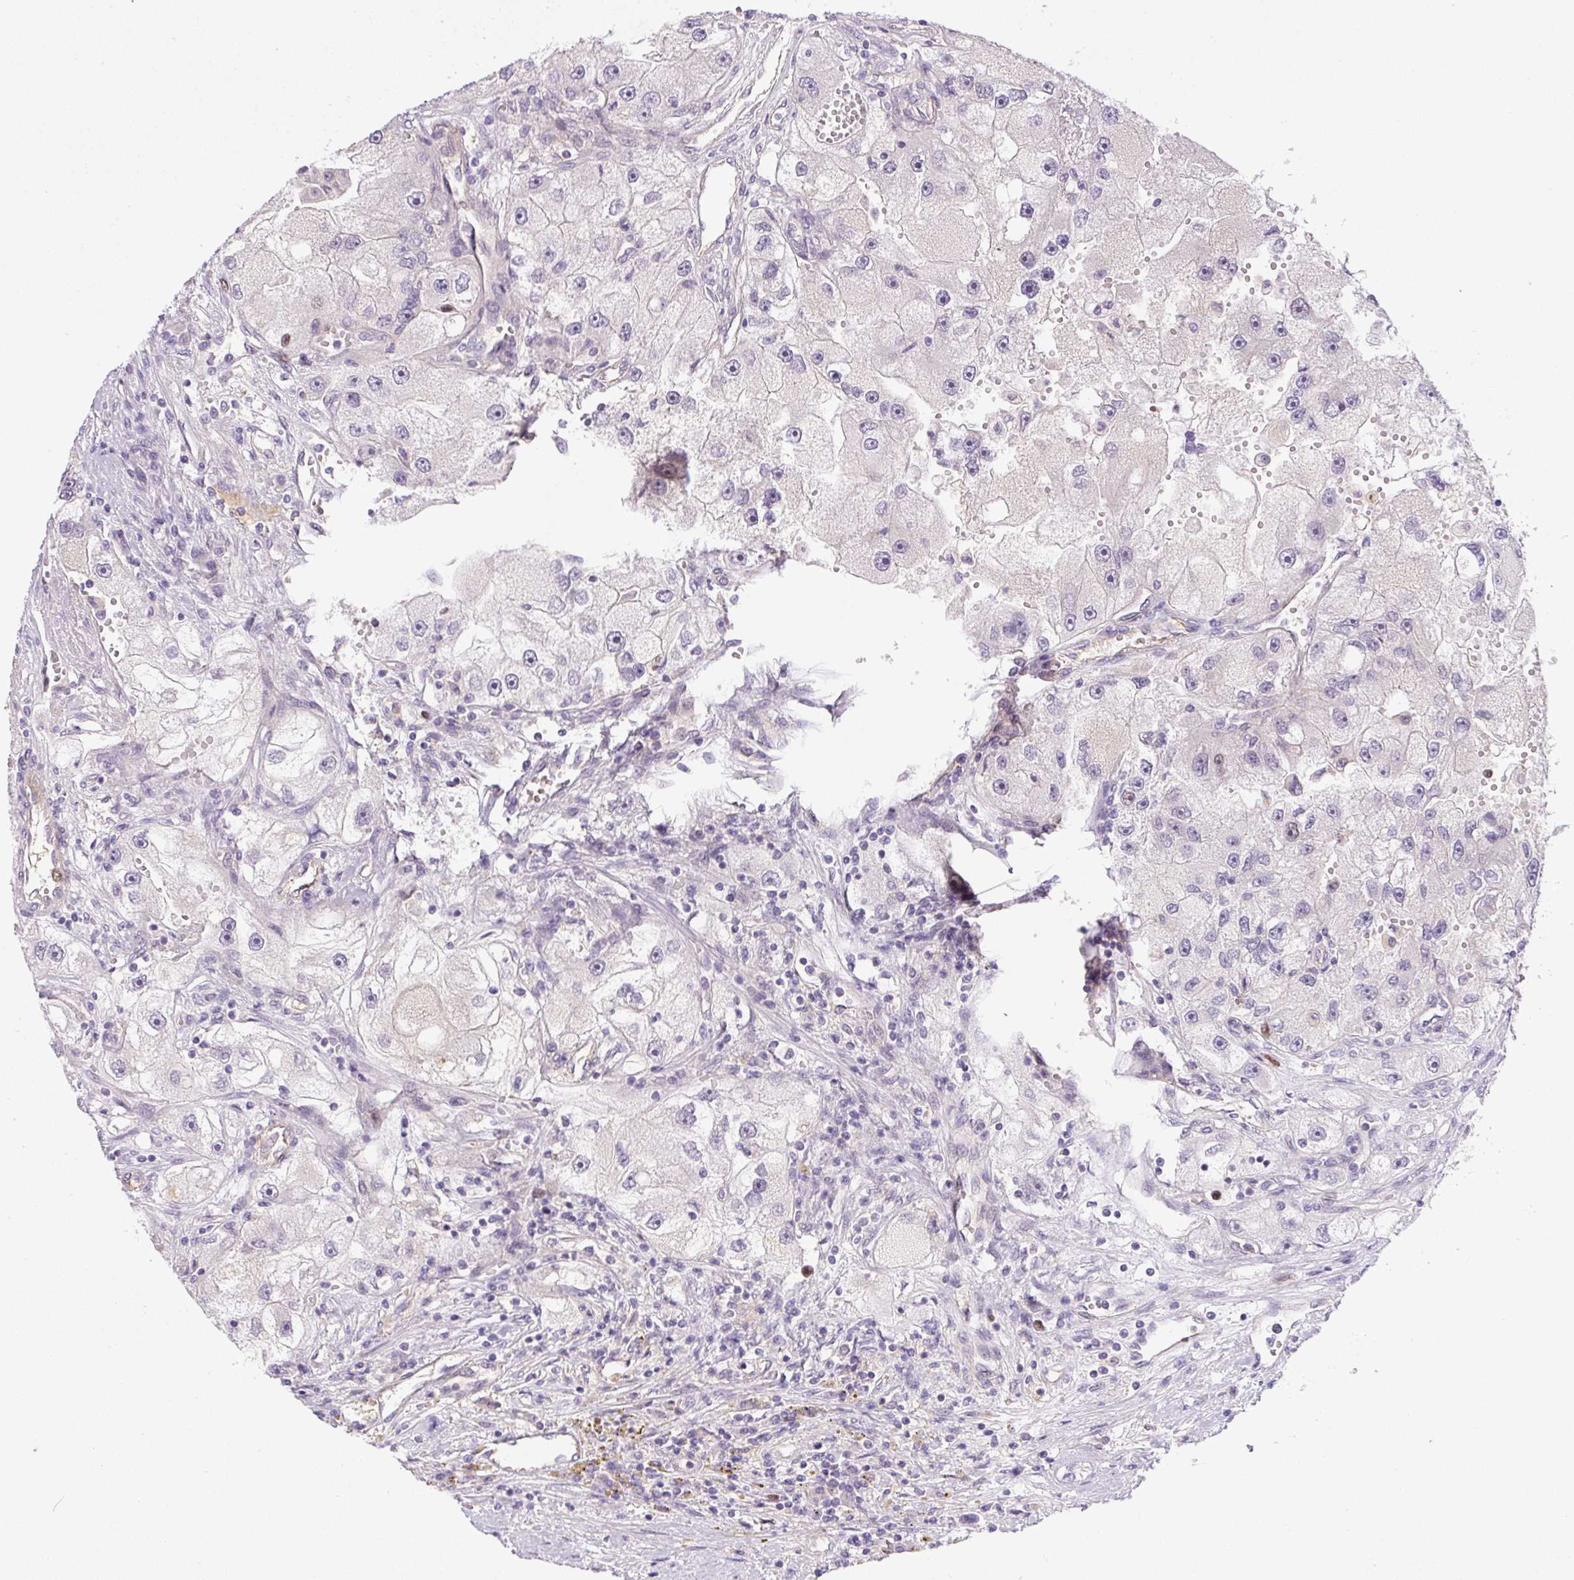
{"staining": {"intensity": "negative", "quantity": "none", "location": "none"}, "tissue": "renal cancer", "cell_type": "Tumor cells", "image_type": "cancer", "snomed": [{"axis": "morphology", "description": "Adenocarcinoma, NOS"}, {"axis": "topography", "description": "Kidney"}], "caption": "This is an immunohistochemistry (IHC) photomicrograph of human renal cancer (adenocarcinoma). There is no positivity in tumor cells.", "gene": "KIFC1", "patient": {"sex": "male", "age": 63}}